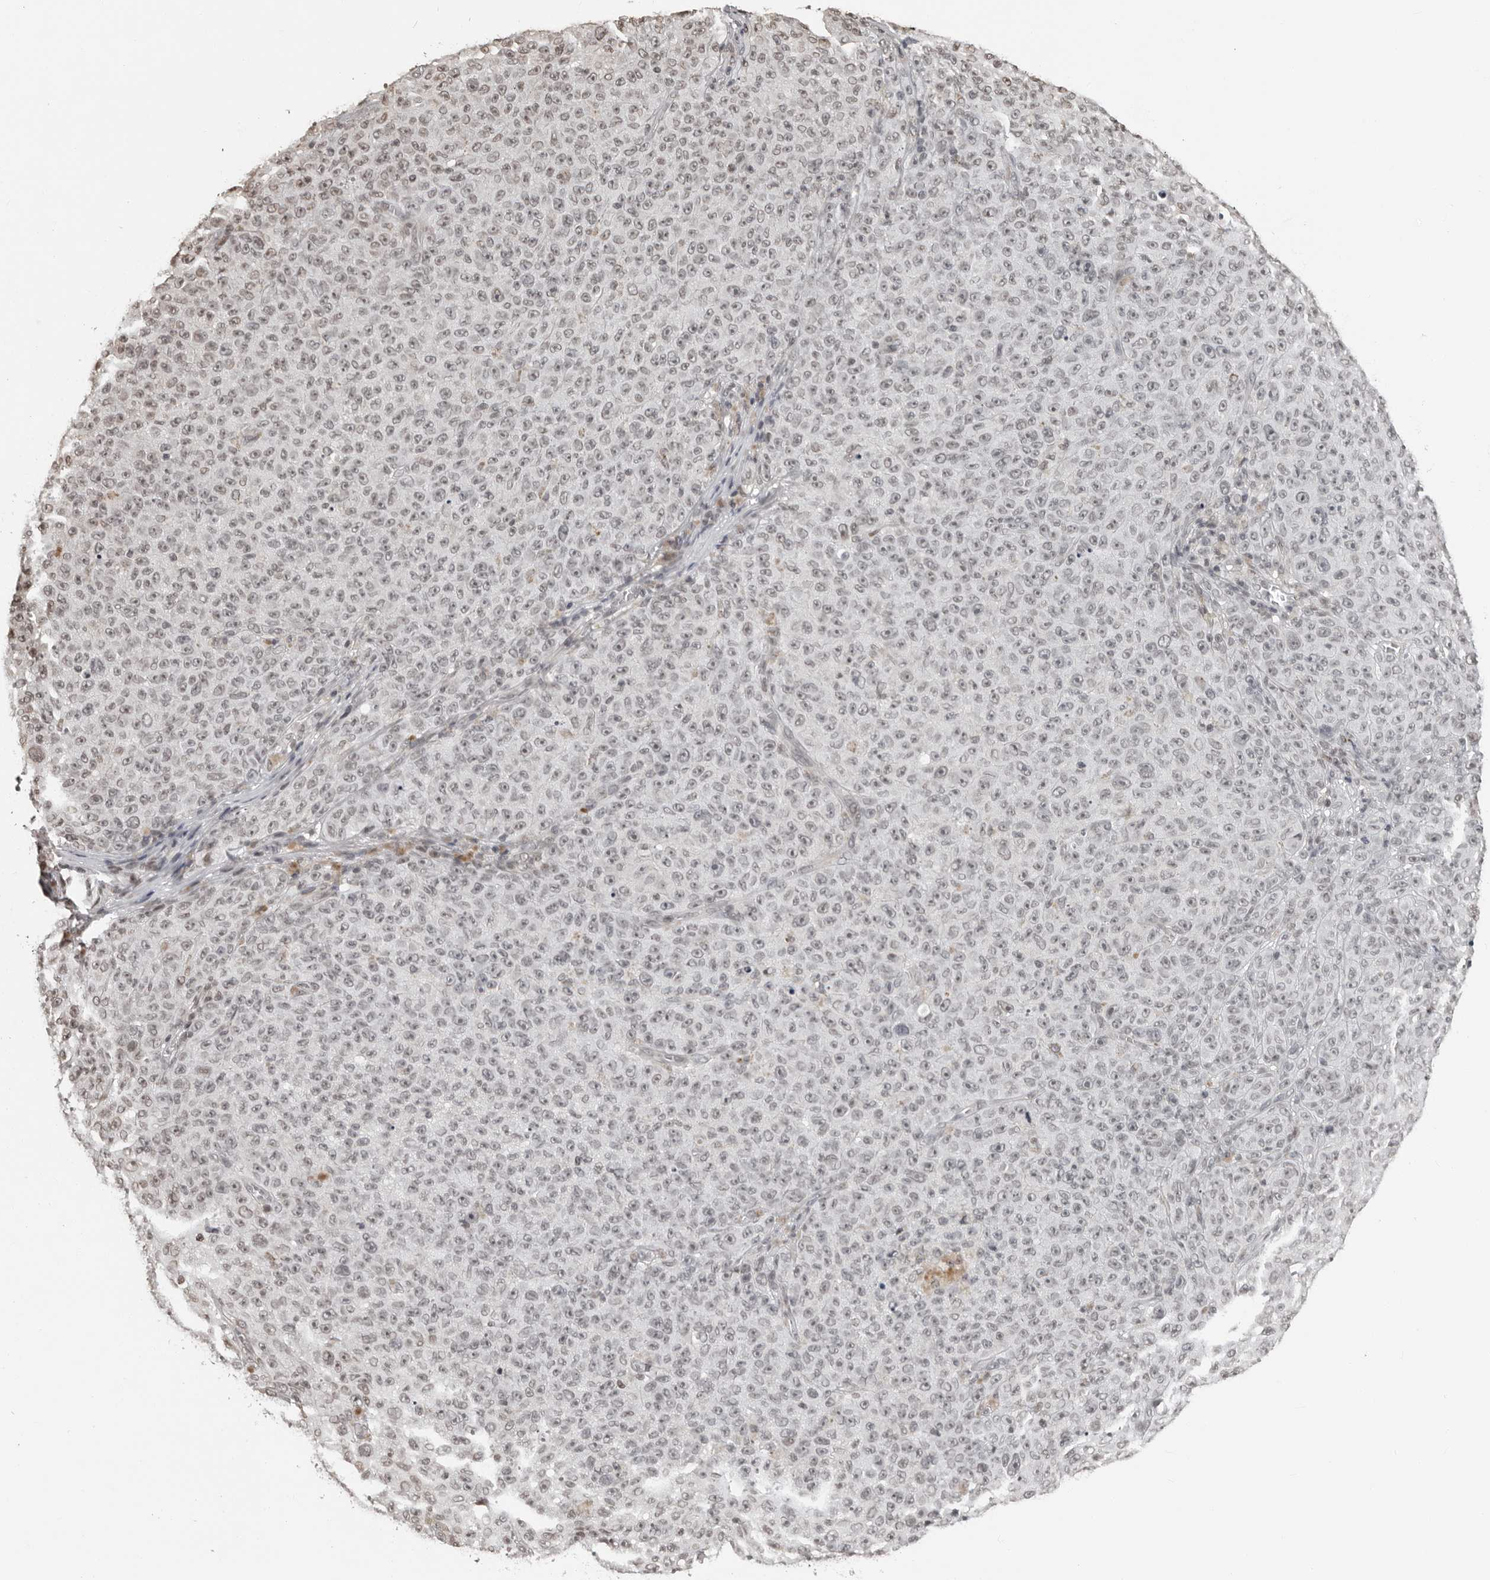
{"staining": {"intensity": "weak", "quantity": "<25%", "location": "nuclear"}, "tissue": "melanoma", "cell_type": "Tumor cells", "image_type": "cancer", "snomed": [{"axis": "morphology", "description": "Malignant melanoma, NOS"}, {"axis": "topography", "description": "Skin"}], "caption": "The immunohistochemistry (IHC) micrograph has no significant positivity in tumor cells of melanoma tissue. (Brightfield microscopy of DAB (3,3'-diaminobenzidine) immunohistochemistry at high magnification).", "gene": "ORC1", "patient": {"sex": "female", "age": 82}}